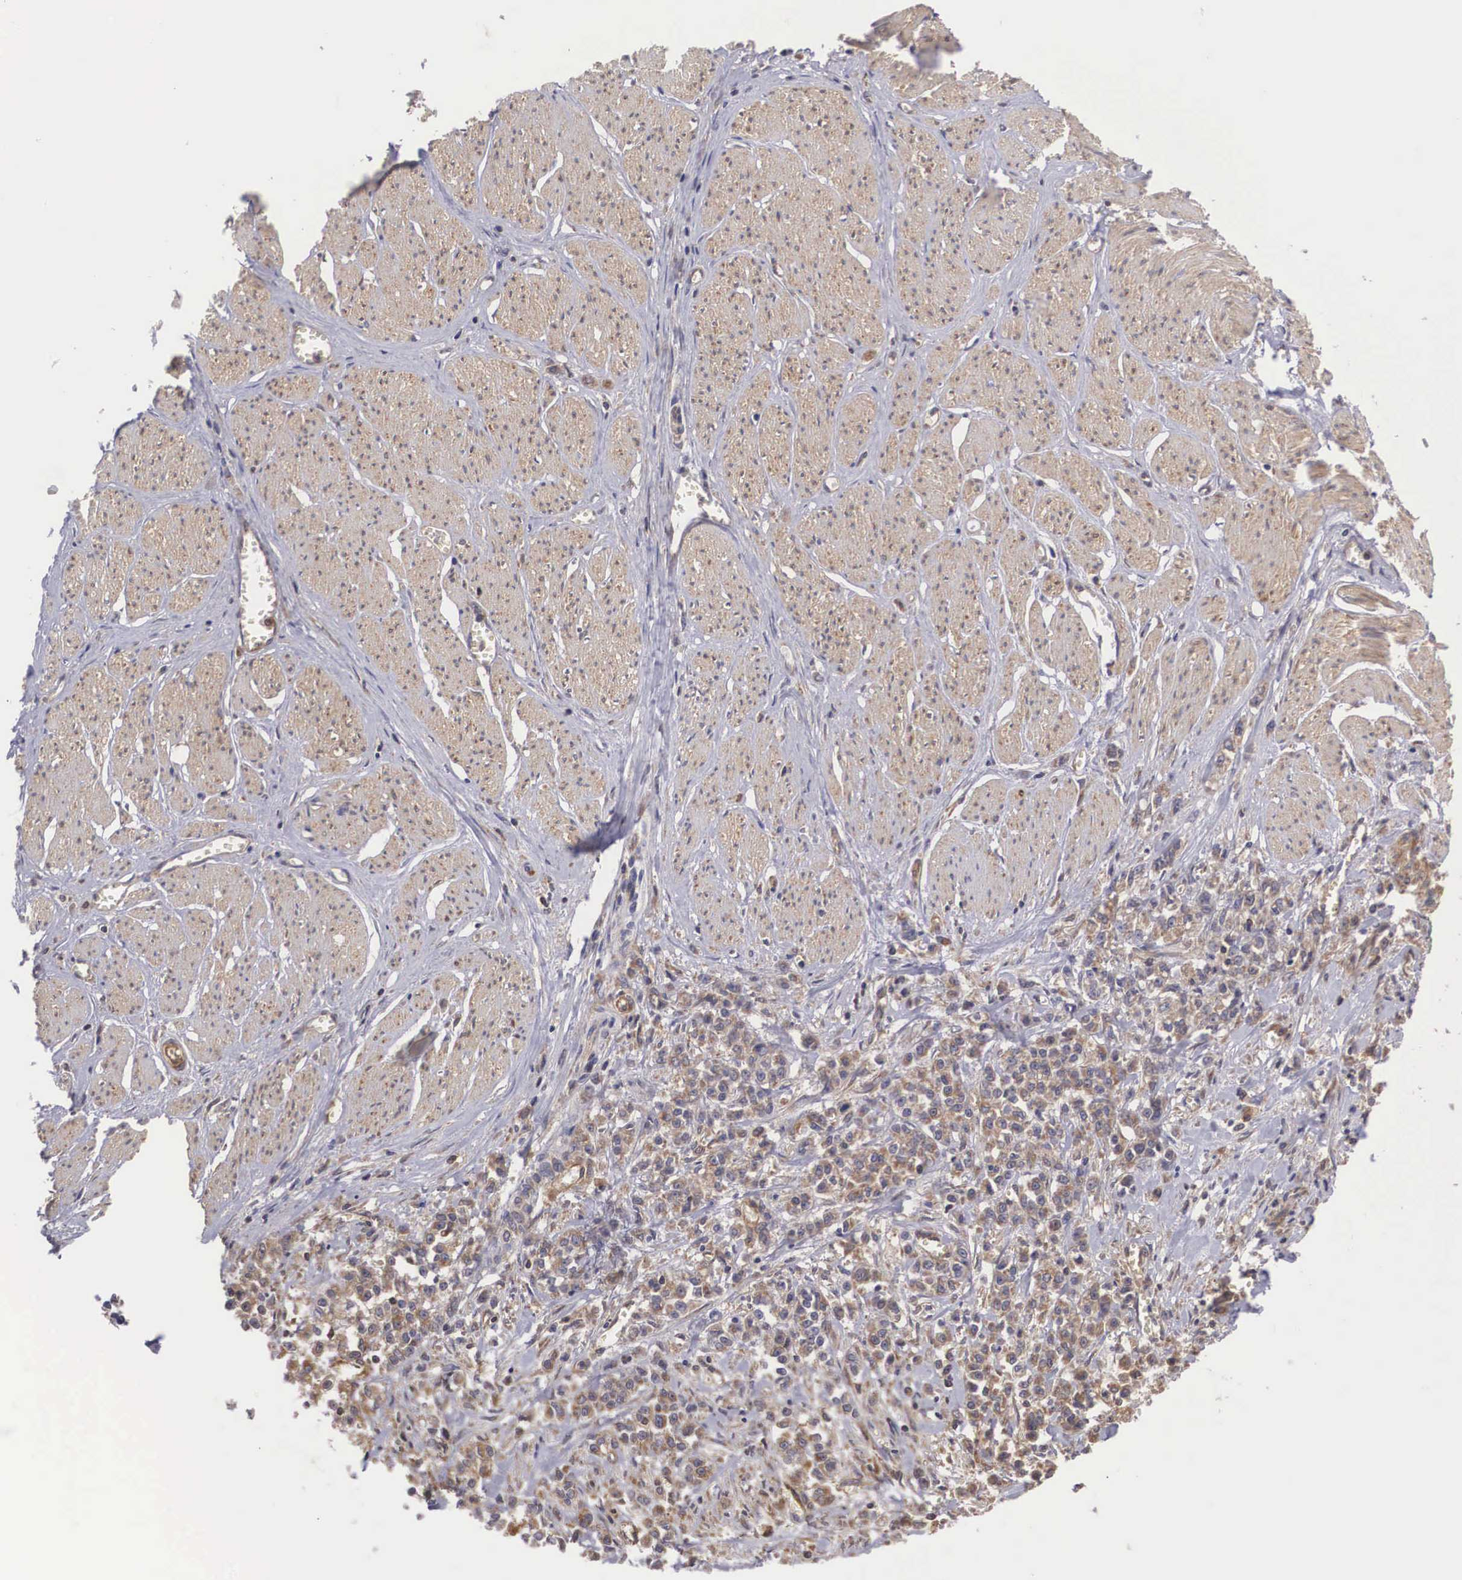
{"staining": {"intensity": "weak", "quantity": ">75%", "location": "cytoplasmic/membranous"}, "tissue": "stomach cancer", "cell_type": "Tumor cells", "image_type": "cancer", "snomed": [{"axis": "morphology", "description": "Adenocarcinoma, NOS"}, {"axis": "topography", "description": "Stomach"}], "caption": "Protein staining by immunohistochemistry (IHC) demonstrates weak cytoplasmic/membranous positivity in approximately >75% of tumor cells in stomach cancer.", "gene": "DHRS1", "patient": {"sex": "male", "age": 72}}